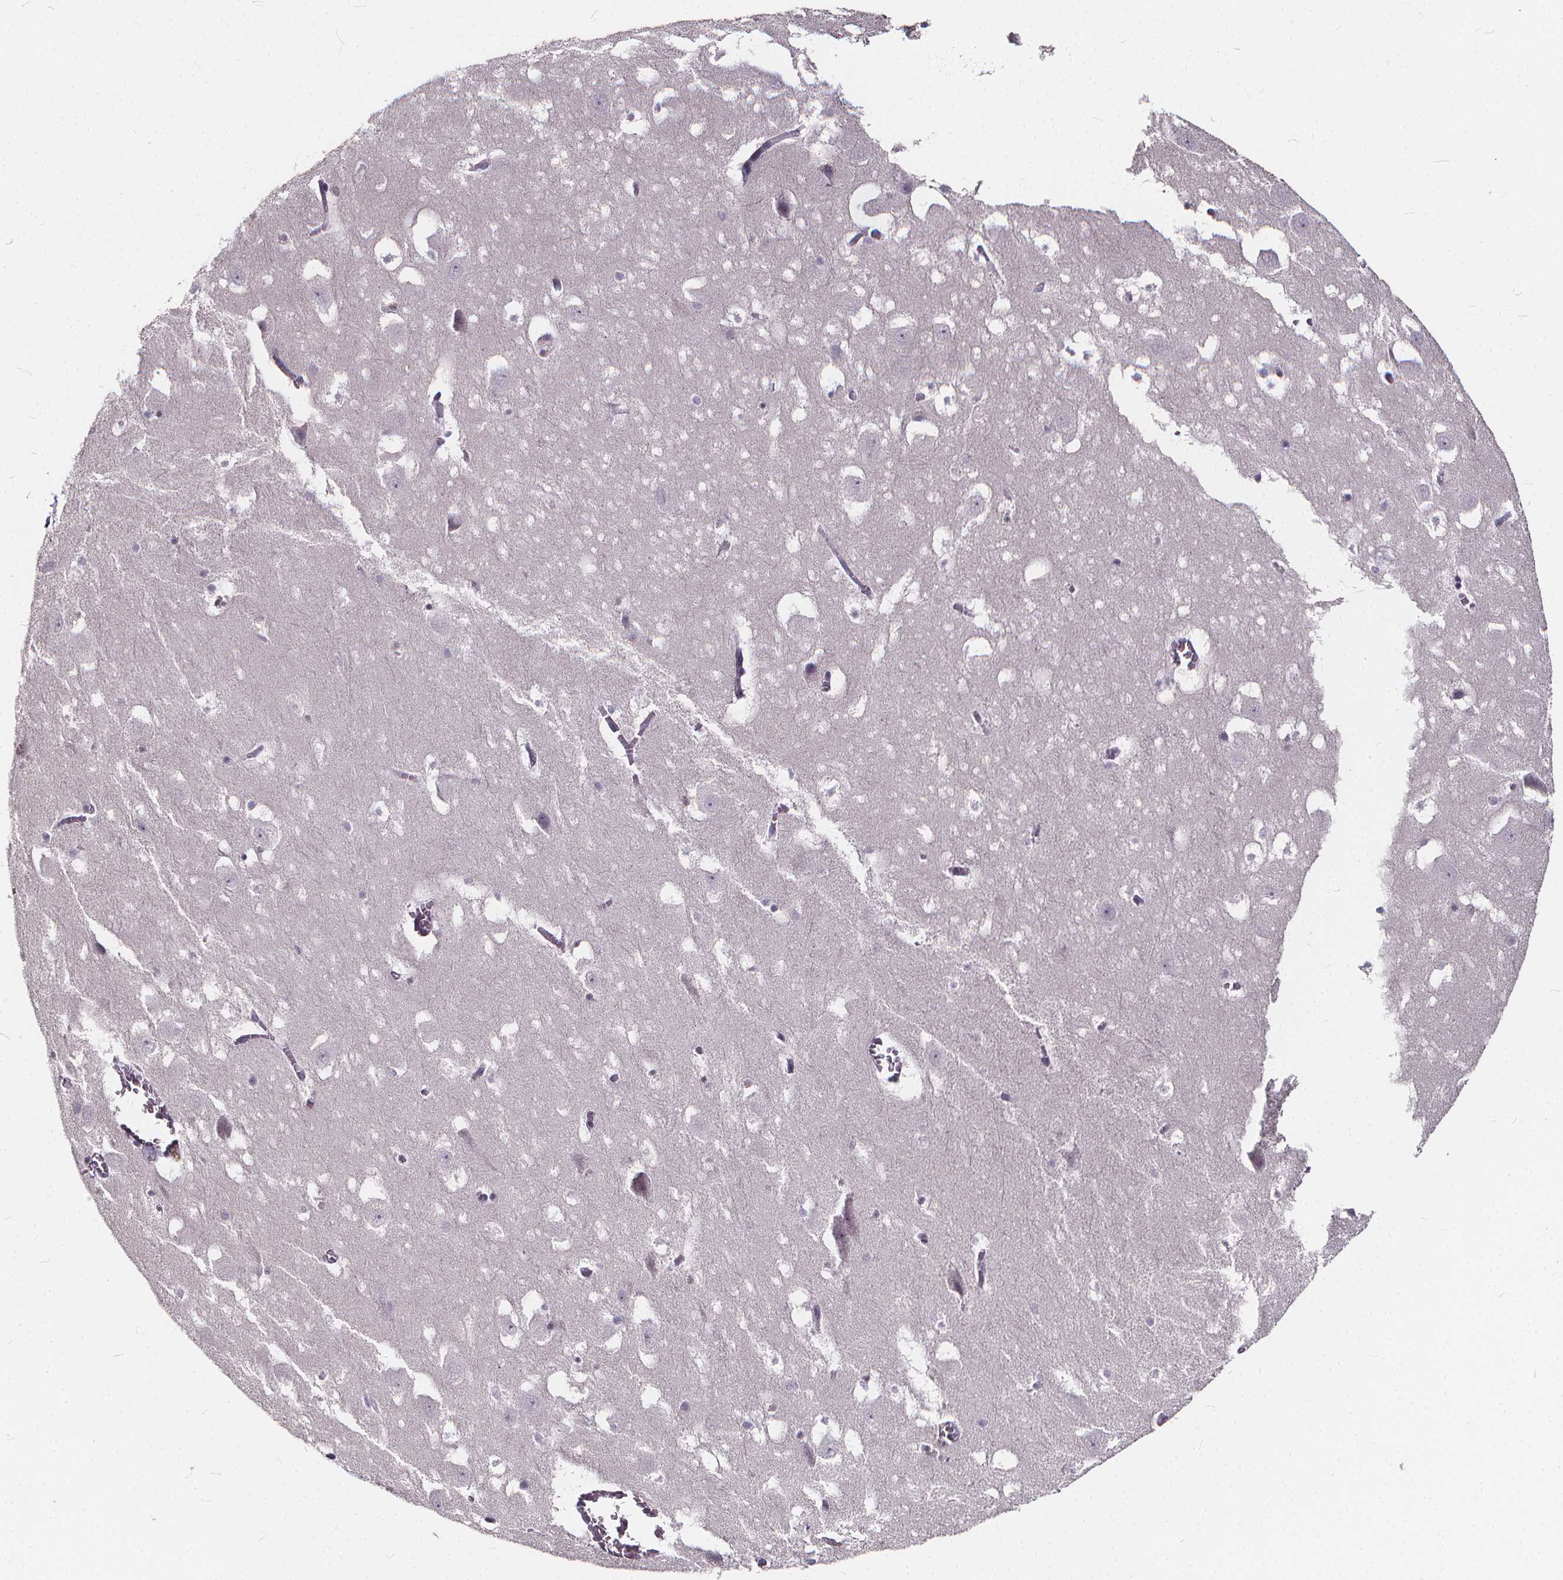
{"staining": {"intensity": "negative", "quantity": "none", "location": "none"}, "tissue": "hippocampus", "cell_type": "Glial cells", "image_type": "normal", "snomed": [{"axis": "morphology", "description": "Normal tissue, NOS"}, {"axis": "topography", "description": "Hippocampus"}], "caption": "High magnification brightfield microscopy of benign hippocampus stained with DAB (brown) and counterstained with hematoxylin (blue): glial cells show no significant expression. (DAB (3,3'-diaminobenzidine) IHC visualized using brightfield microscopy, high magnification).", "gene": "SPEF2", "patient": {"sex": "male", "age": 45}}